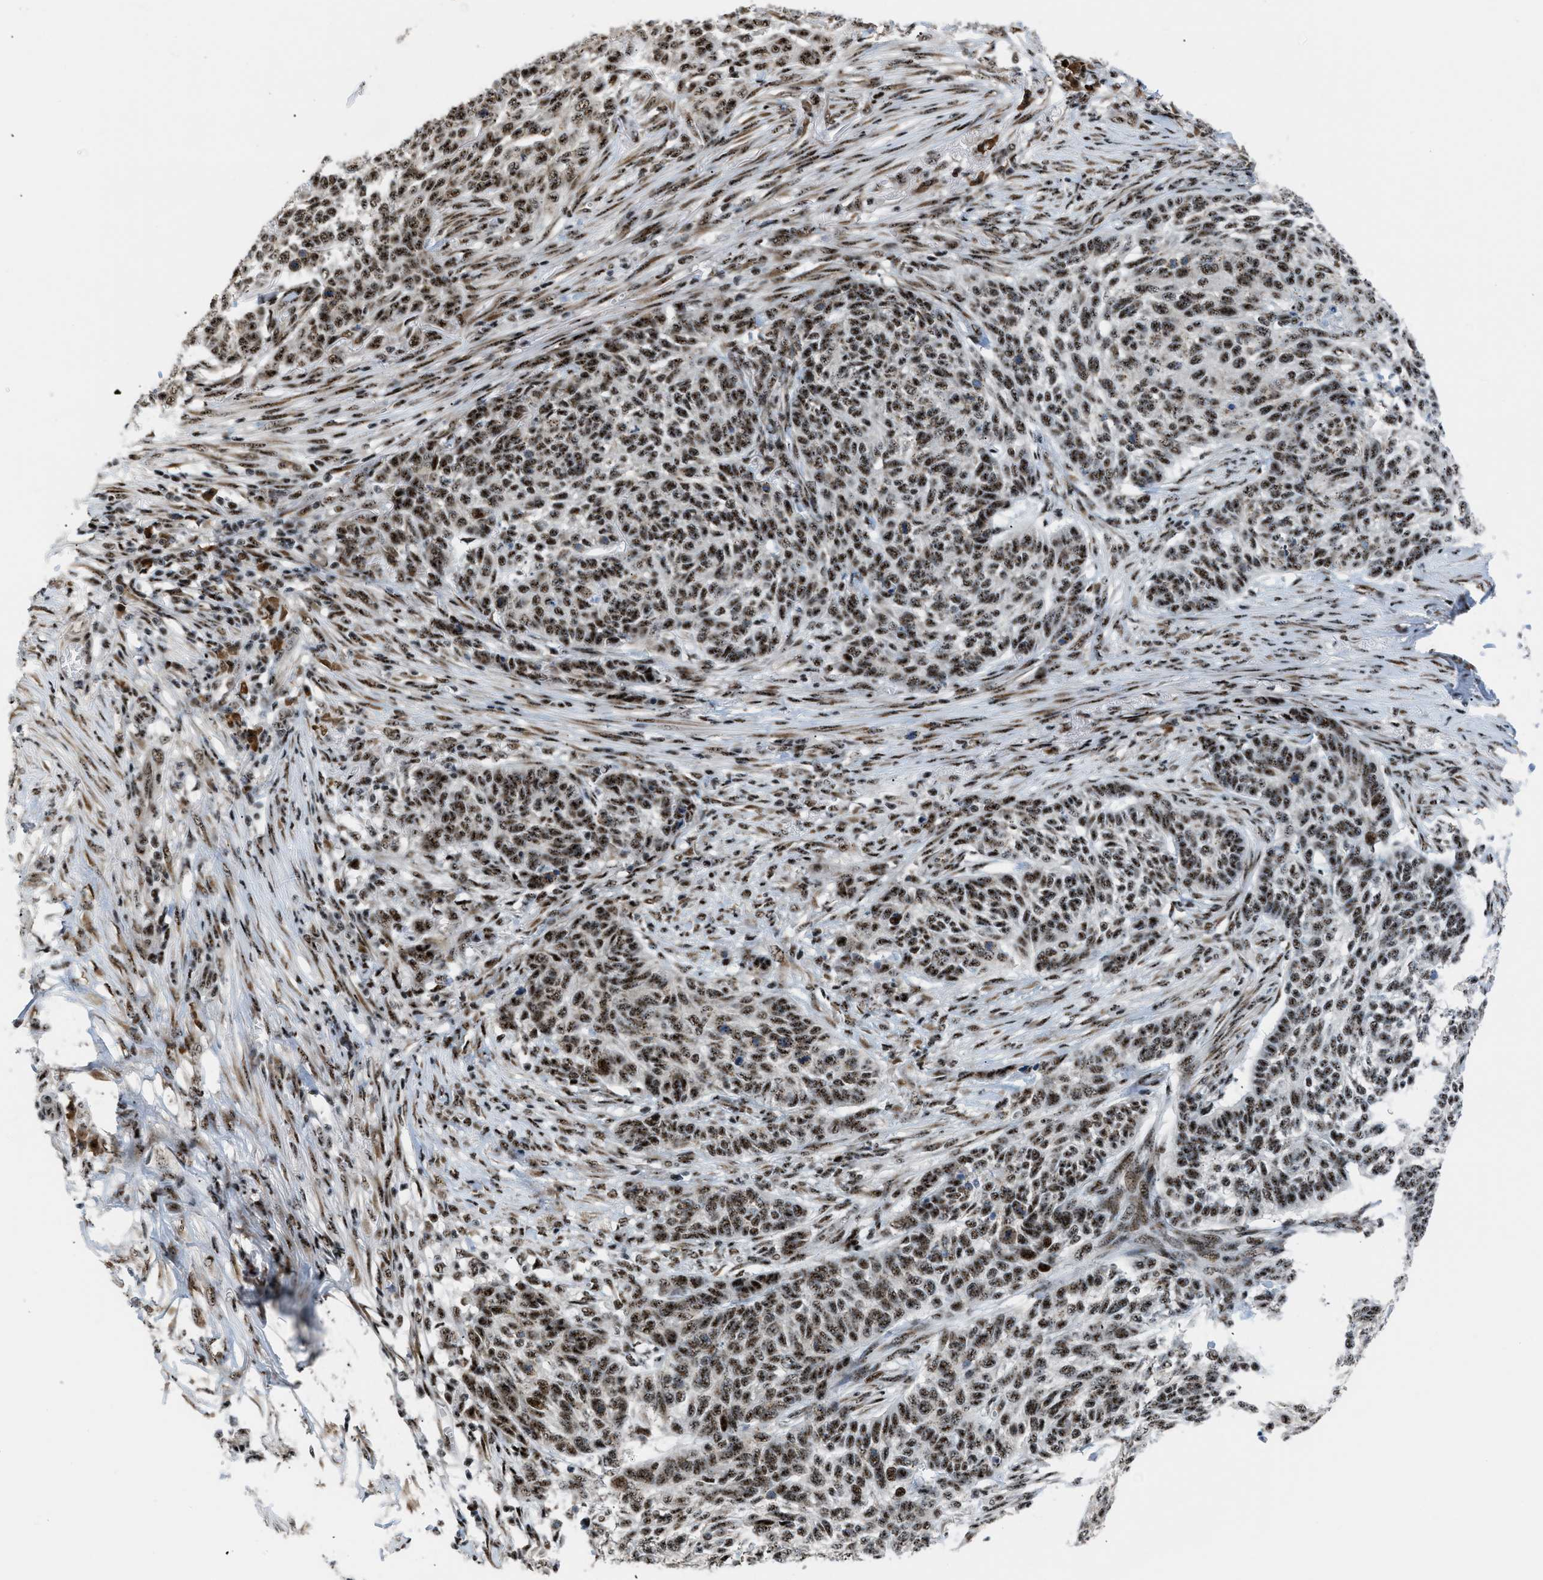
{"staining": {"intensity": "strong", "quantity": ">75%", "location": "nuclear"}, "tissue": "skin cancer", "cell_type": "Tumor cells", "image_type": "cancer", "snomed": [{"axis": "morphology", "description": "Basal cell carcinoma"}, {"axis": "topography", "description": "Skin"}], "caption": "There is high levels of strong nuclear positivity in tumor cells of skin cancer (basal cell carcinoma), as demonstrated by immunohistochemical staining (brown color).", "gene": "CDR2", "patient": {"sex": "male", "age": 85}}